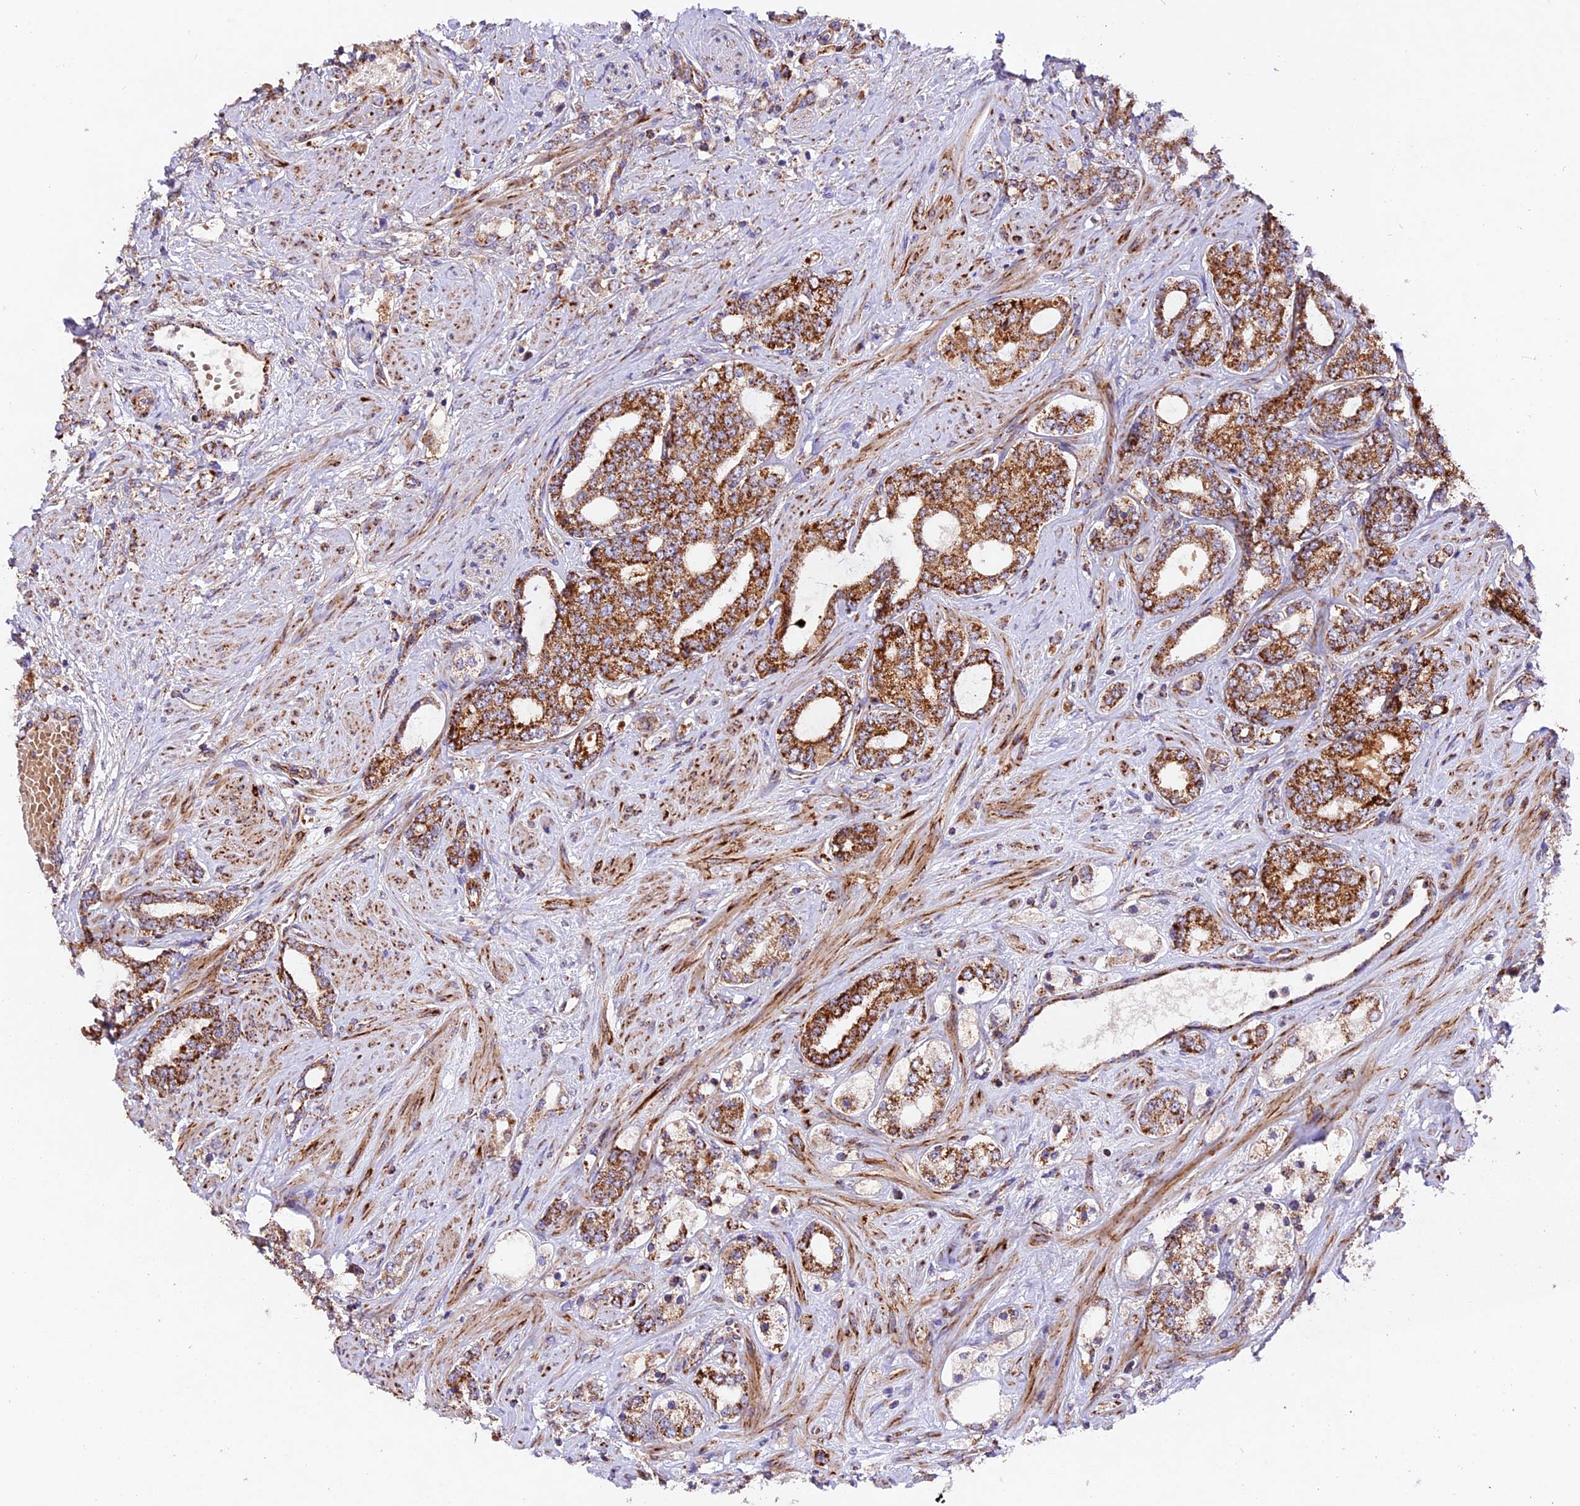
{"staining": {"intensity": "strong", "quantity": ">75%", "location": "cytoplasmic/membranous"}, "tissue": "prostate cancer", "cell_type": "Tumor cells", "image_type": "cancer", "snomed": [{"axis": "morphology", "description": "Adenocarcinoma, High grade"}, {"axis": "topography", "description": "Prostate"}], "caption": "Prostate cancer stained with a protein marker demonstrates strong staining in tumor cells.", "gene": "NDUFA8", "patient": {"sex": "male", "age": 64}}